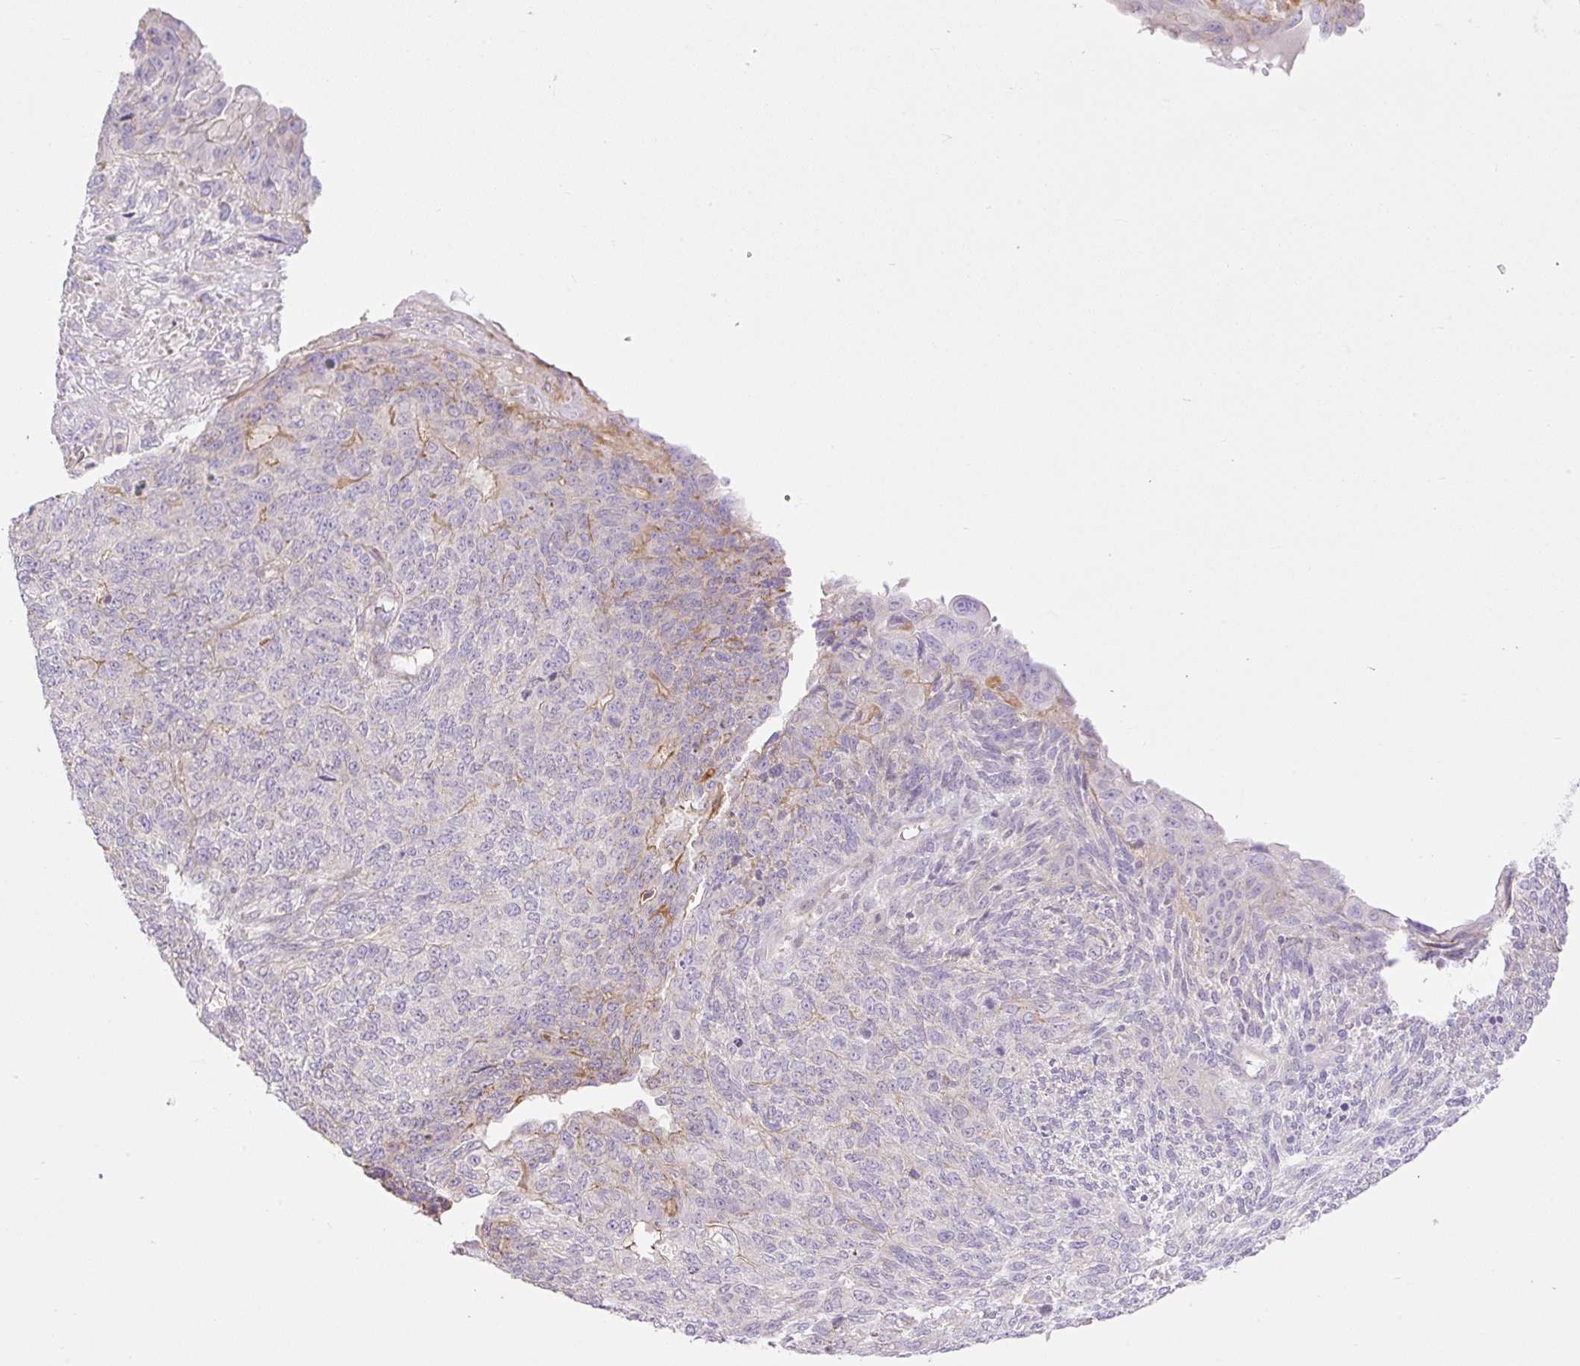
{"staining": {"intensity": "negative", "quantity": "none", "location": "none"}, "tissue": "endometrial cancer", "cell_type": "Tumor cells", "image_type": "cancer", "snomed": [{"axis": "morphology", "description": "Adenocarcinoma, NOS"}, {"axis": "topography", "description": "Endometrium"}], "caption": "This is an immunohistochemistry (IHC) image of human adenocarcinoma (endometrial). There is no expression in tumor cells.", "gene": "VPS25", "patient": {"sex": "female", "age": 32}}